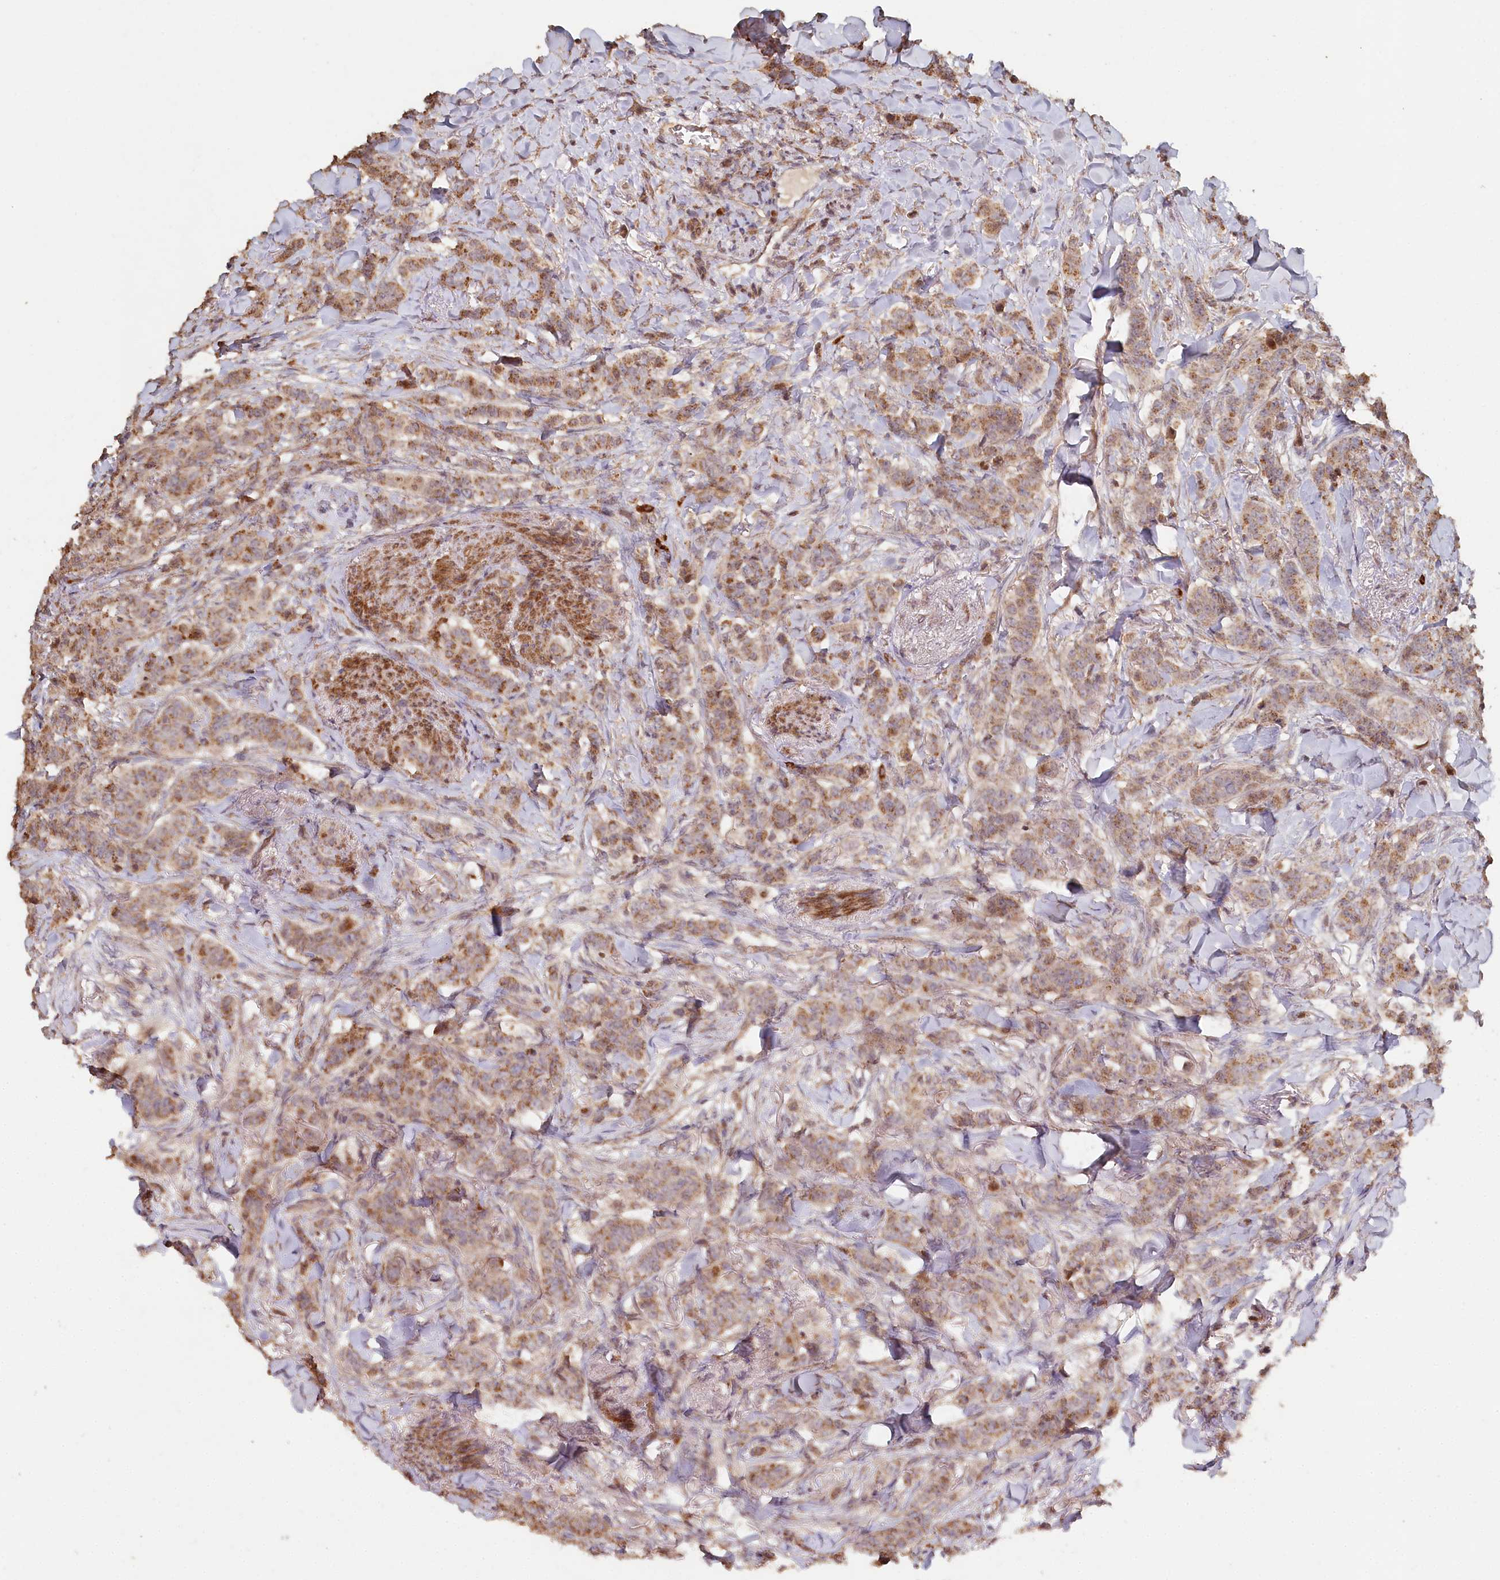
{"staining": {"intensity": "moderate", "quantity": ">75%", "location": "cytoplasmic/membranous"}, "tissue": "breast cancer", "cell_type": "Tumor cells", "image_type": "cancer", "snomed": [{"axis": "morphology", "description": "Duct carcinoma"}, {"axis": "topography", "description": "Breast"}], "caption": "Tumor cells show moderate cytoplasmic/membranous expression in approximately >75% of cells in breast infiltrating ductal carcinoma.", "gene": "HAL", "patient": {"sex": "female", "age": 40}}